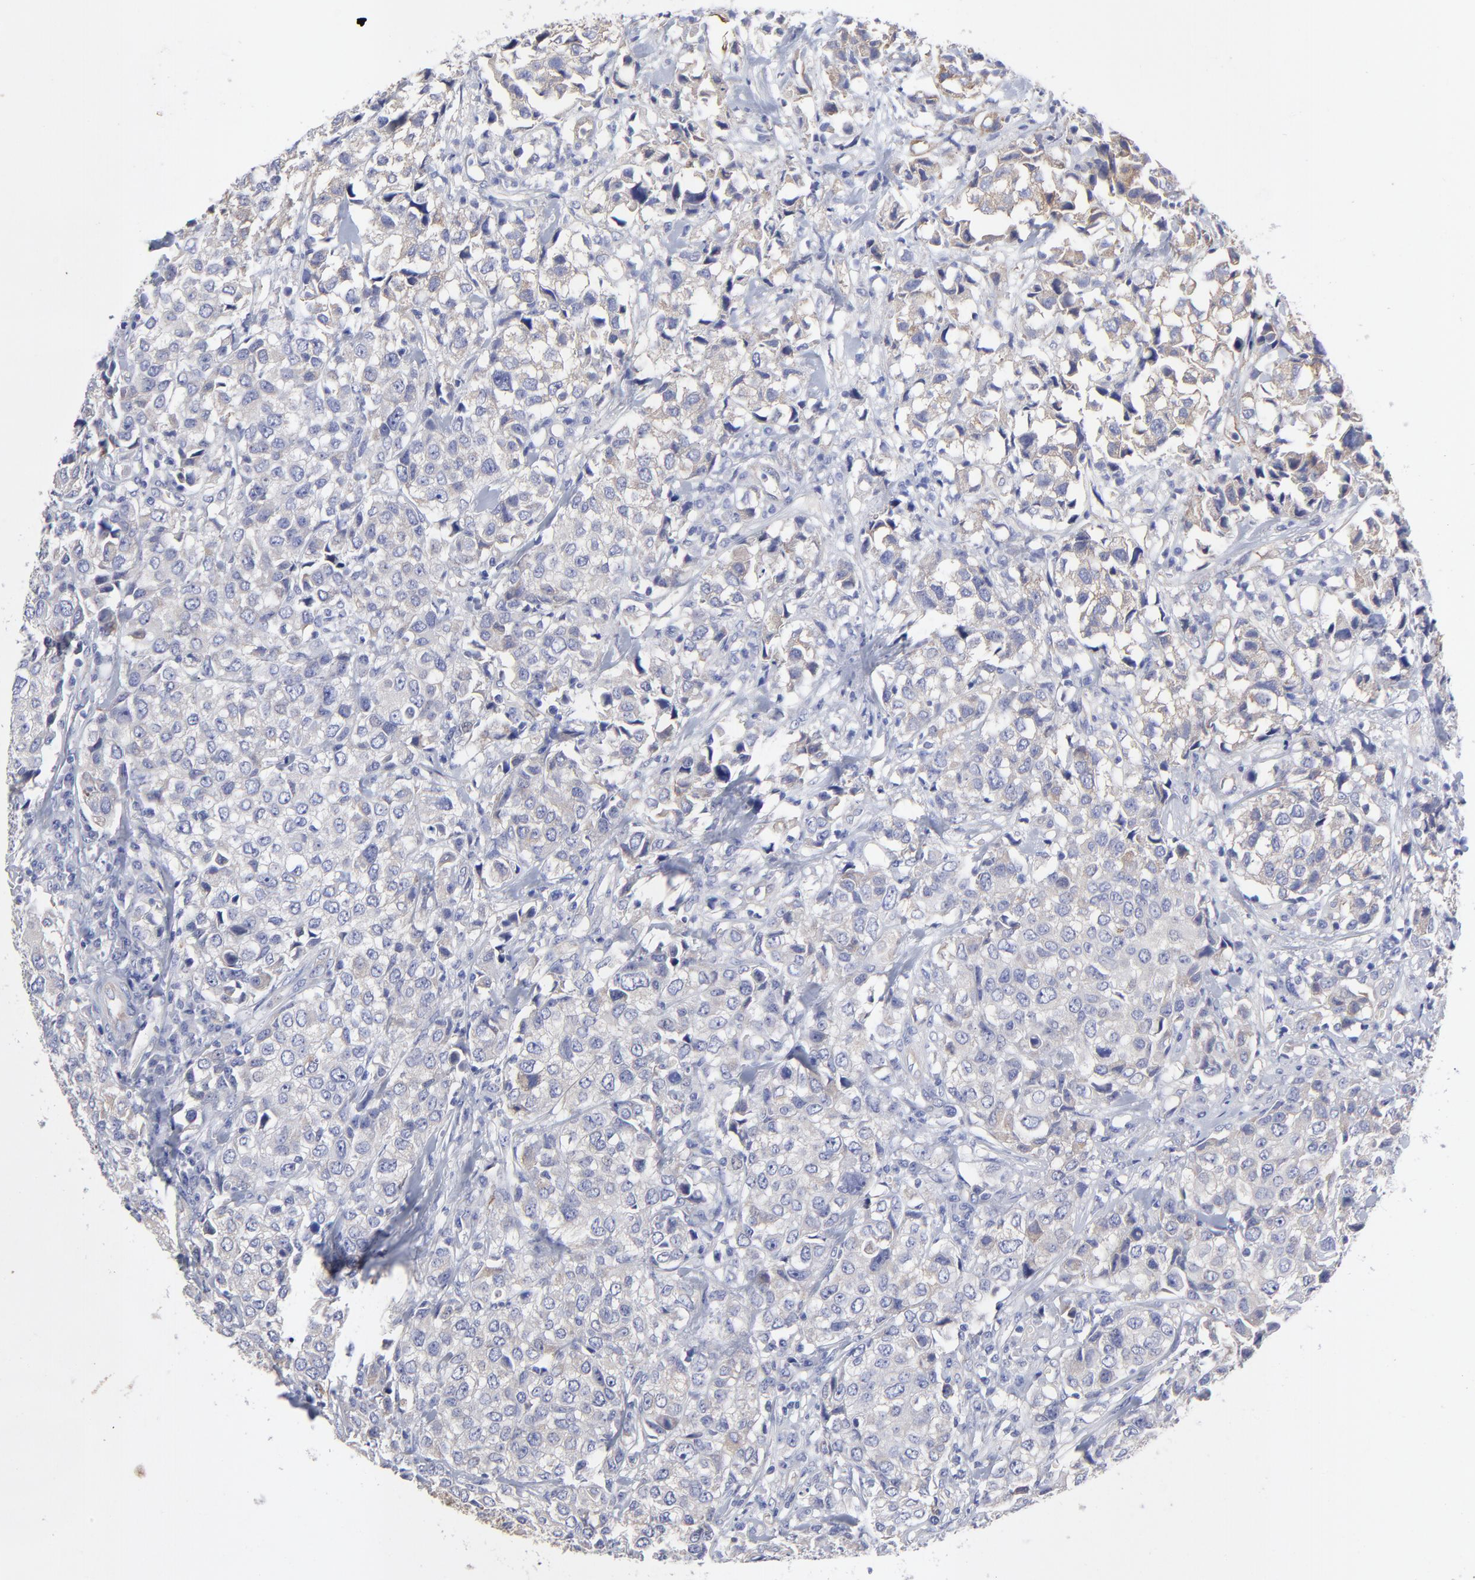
{"staining": {"intensity": "weak", "quantity": "<25%", "location": "cytoplasmic/membranous"}, "tissue": "urothelial cancer", "cell_type": "Tumor cells", "image_type": "cancer", "snomed": [{"axis": "morphology", "description": "Urothelial carcinoma, High grade"}, {"axis": "topography", "description": "Urinary bladder"}], "caption": "IHC histopathology image of neoplastic tissue: human urothelial carcinoma (high-grade) stained with DAB (3,3'-diaminobenzidine) displays no significant protein positivity in tumor cells.", "gene": "SULF2", "patient": {"sex": "female", "age": 75}}